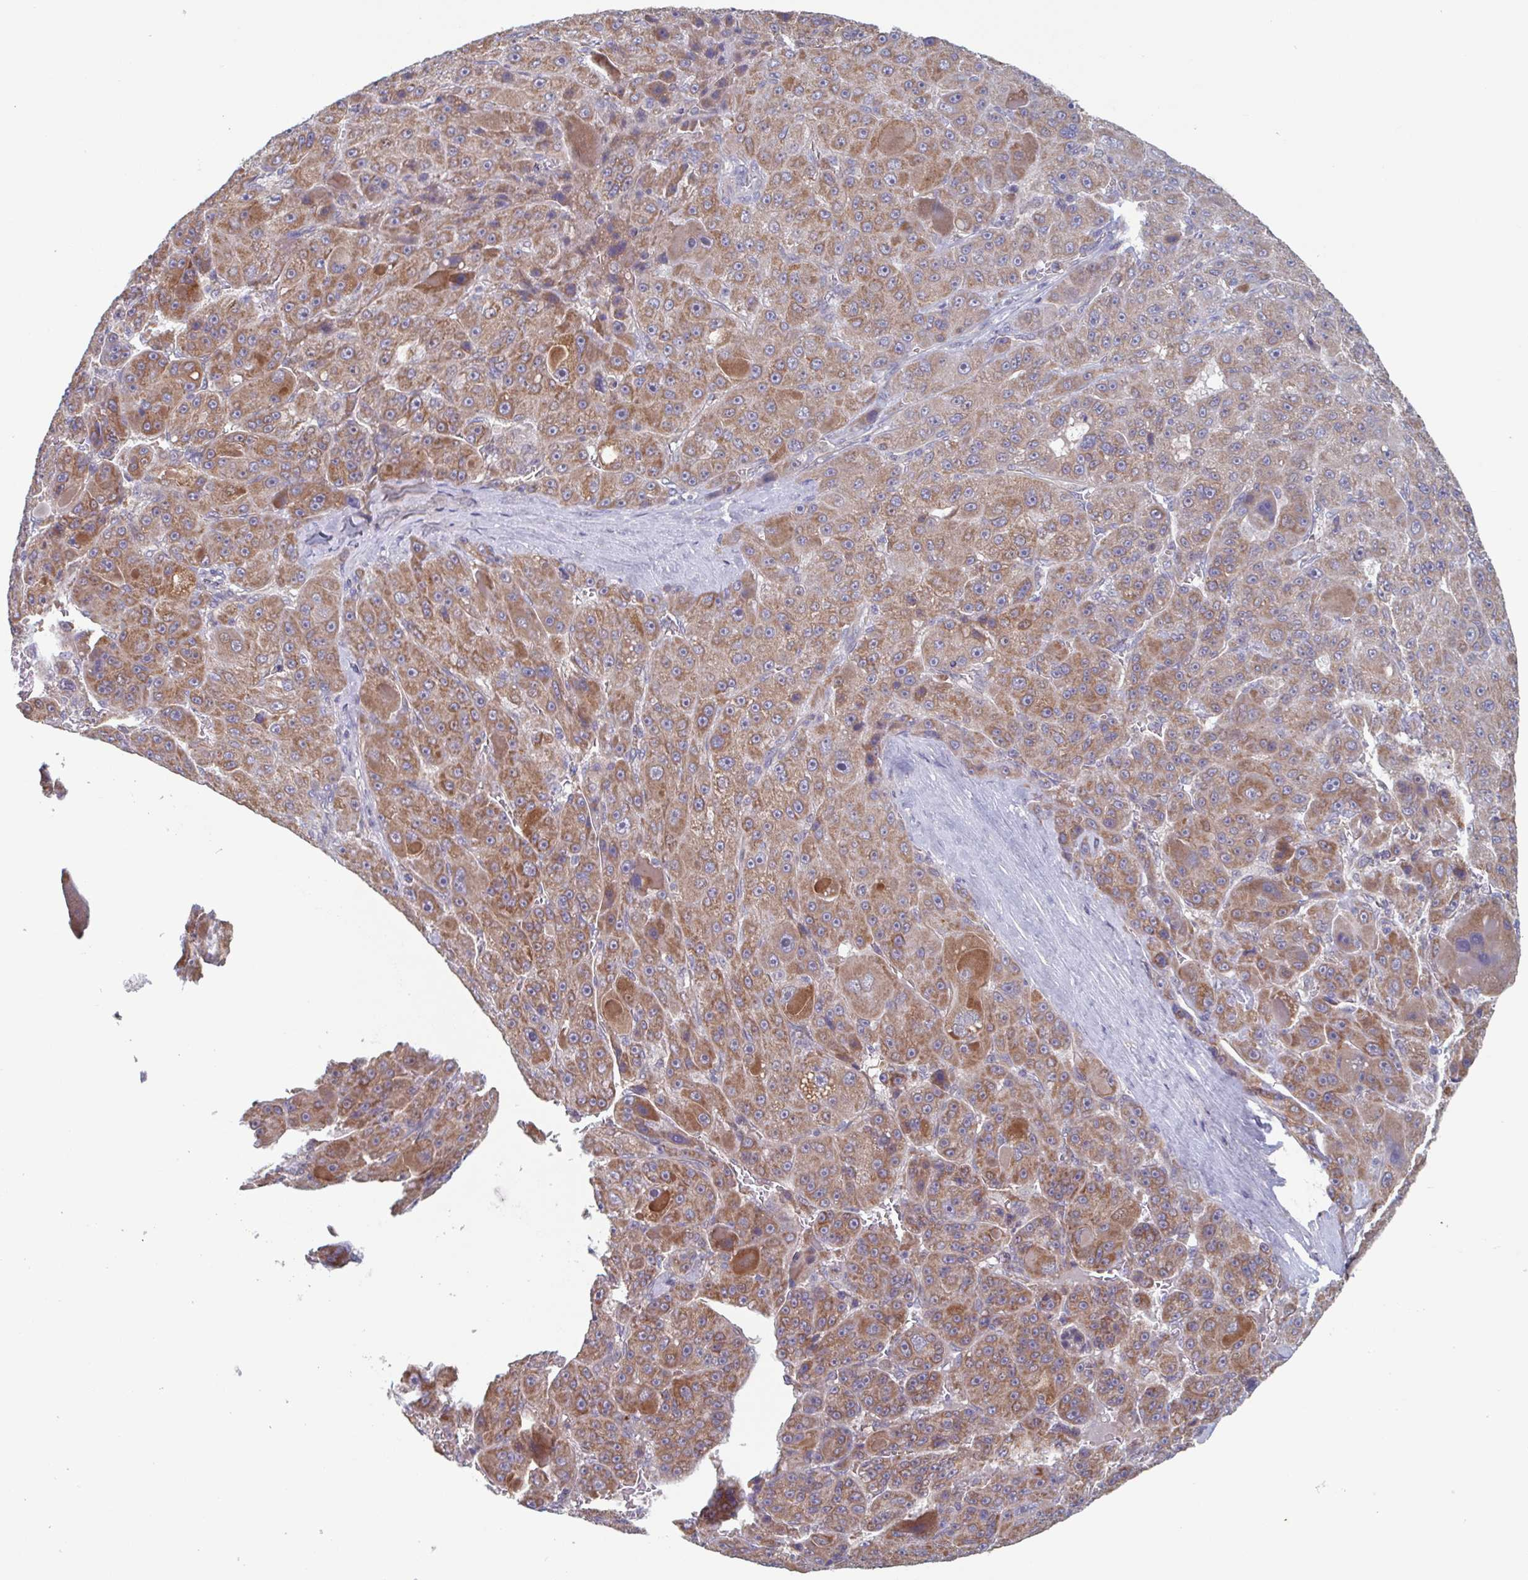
{"staining": {"intensity": "strong", "quantity": ">75%", "location": "cytoplasmic/membranous"}, "tissue": "liver cancer", "cell_type": "Tumor cells", "image_type": "cancer", "snomed": [{"axis": "morphology", "description": "Carcinoma, Hepatocellular, NOS"}, {"axis": "topography", "description": "Liver"}], "caption": "The immunohistochemical stain labels strong cytoplasmic/membranous staining in tumor cells of liver cancer tissue.", "gene": "SURF1", "patient": {"sex": "male", "age": 76}}